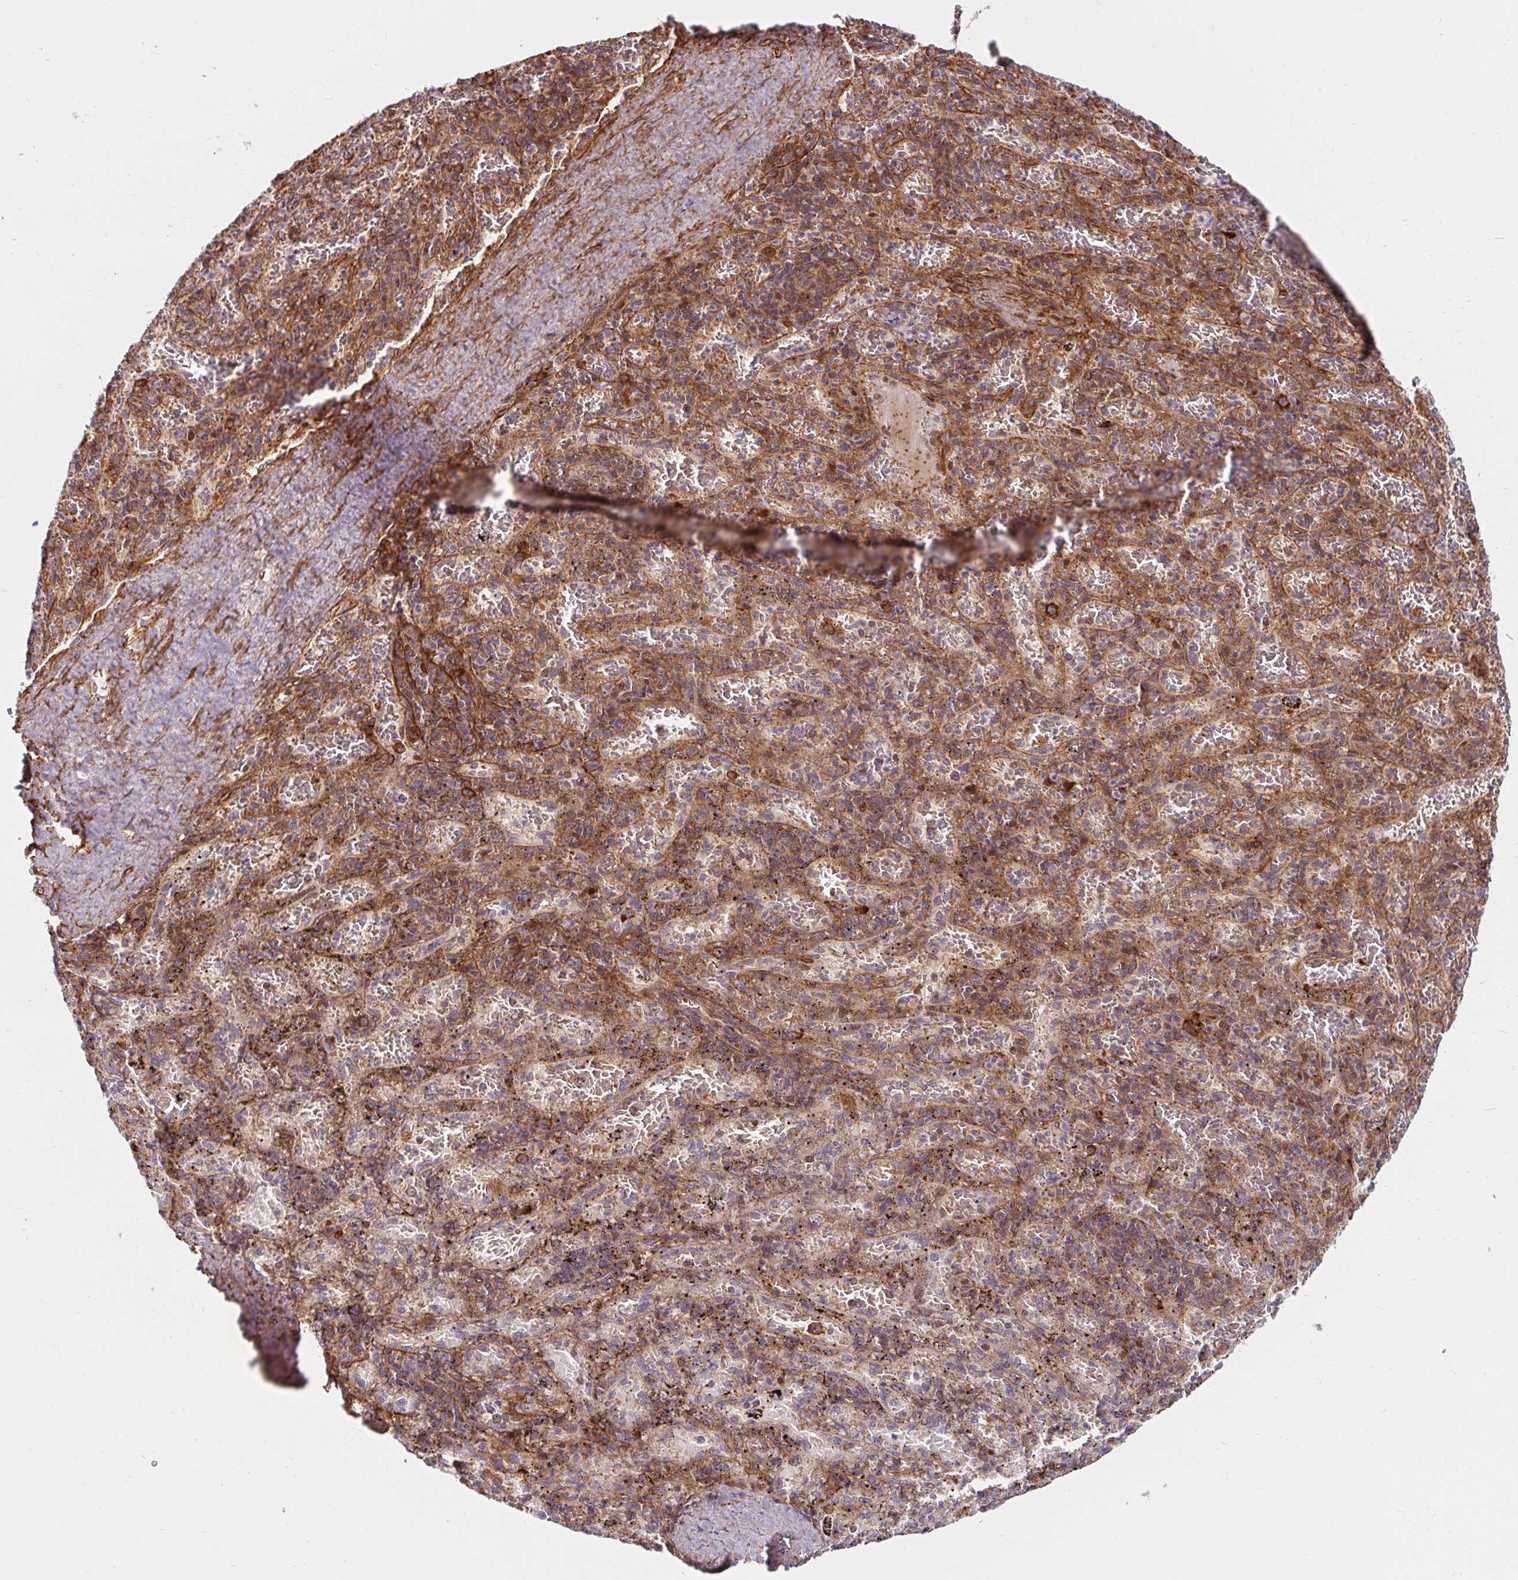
{"staining": {"intensity": "moderate", "quantity": ">75%", "location": "cytoplasmic/membranous"}, "tissue": "spleen", "cell_type": "Cells in red pulp", "image_type": "normal", "snomed": [{"axis": "morphology", "description": "Normal tissue, NOS"}, {"axis": "topography", "description": "Spleen"}], "caption": "This photomicrograph shows IHC staining of benign spleen, with medium moderate cytoplasmic/membranous staining in about >75% of cells in red pulp.", "gene": "BTF3", "patient": {"sex": "male", "age": 57}}